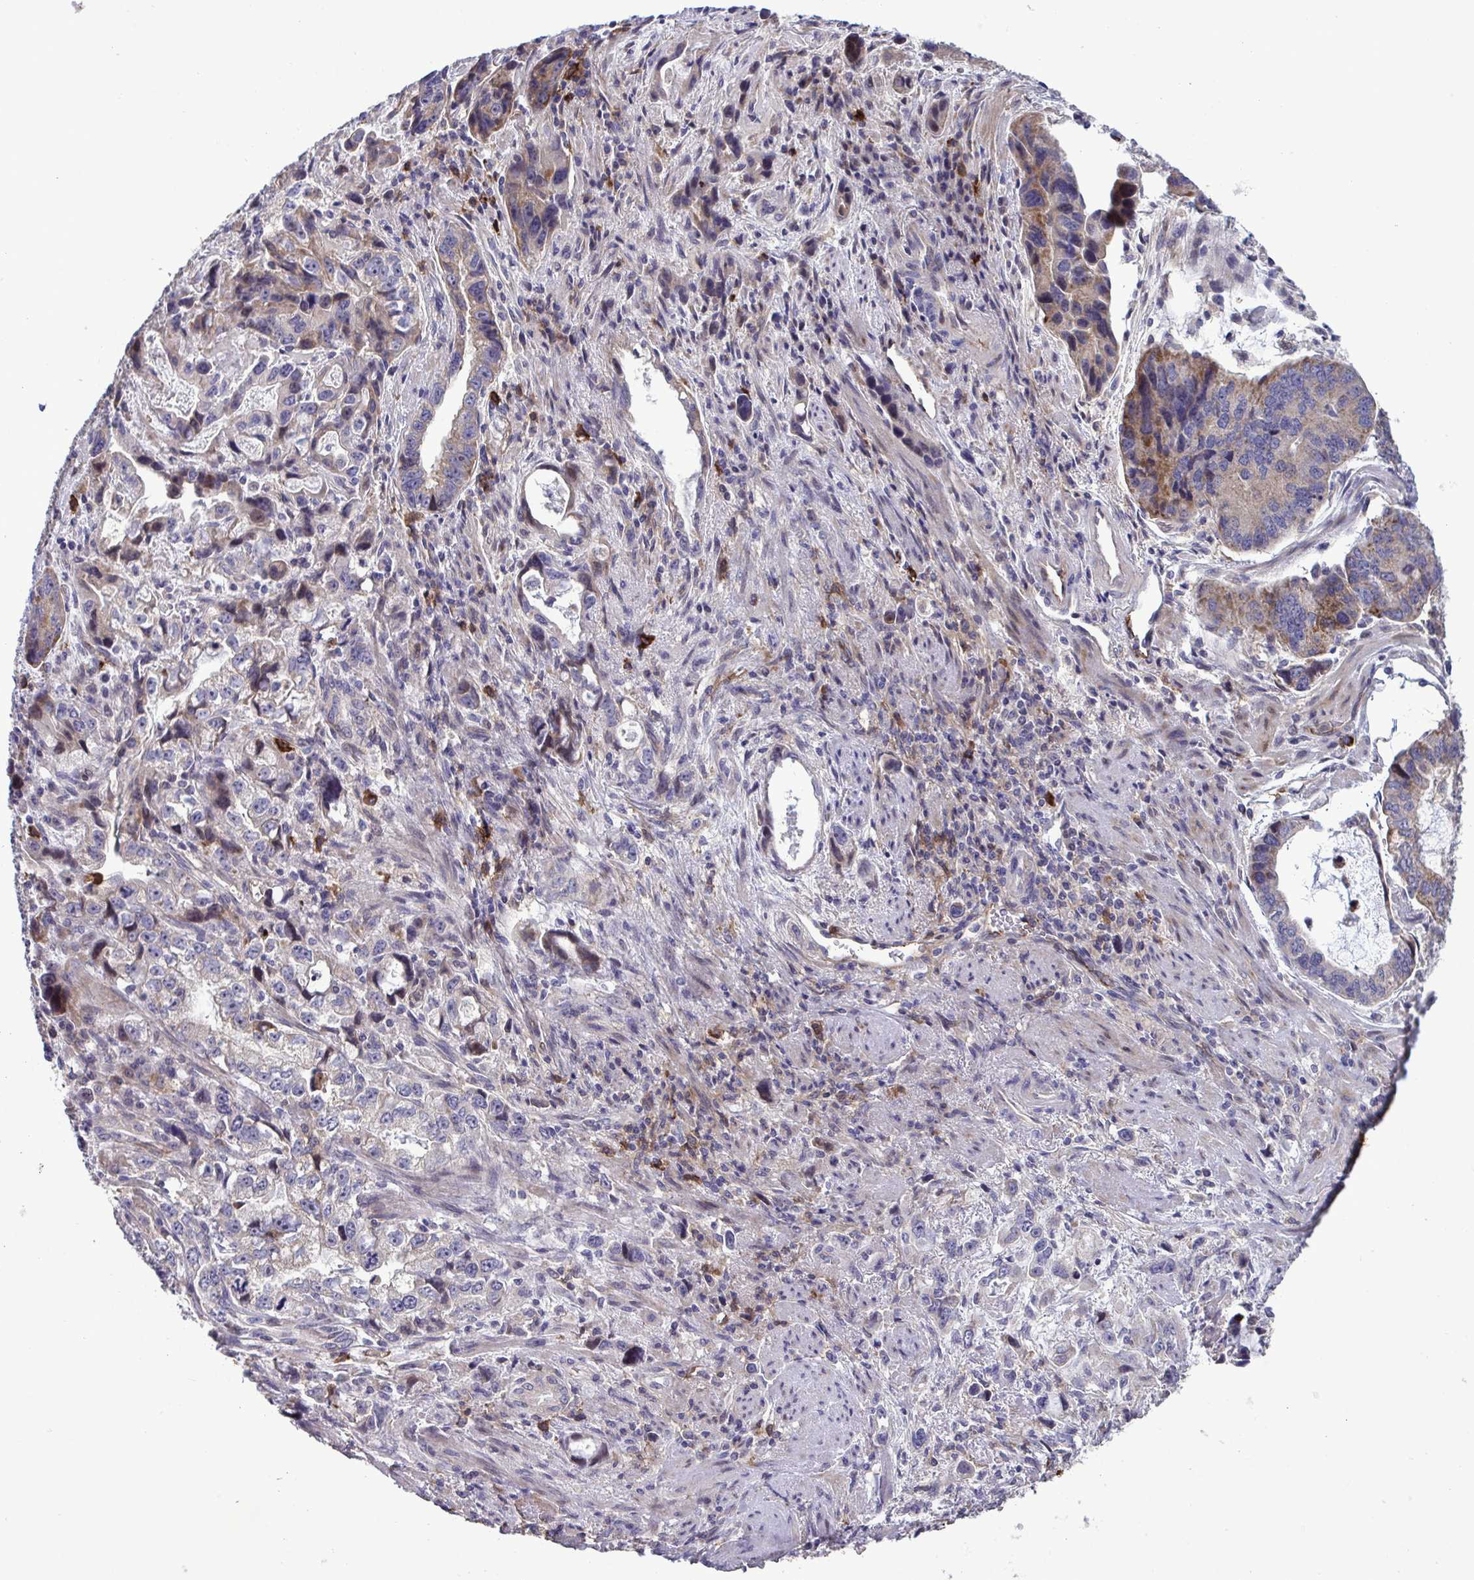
{"staining": {"intensity": "moderate", "quantity": "<25%", "location": "cytoplasmic/membranous"}, "tissue": "stomach cancer", "cell_type": "Tumor cells", "image_type": "cancer", "snomed": [{"axis": "morphology", "description": "Adenocarcinoma, NOS"}, {"axis": "topography", "description": "Stomach, lower"}], "caption": "Immunohistochemical staining of adenocarcinoma (stomach) reveals low levels of moderate cytoplasmic/membranous positivity in approximately <25% of tumor cells.", "gene": "CD101", "patient": {"sex": "female", "age": 93}}